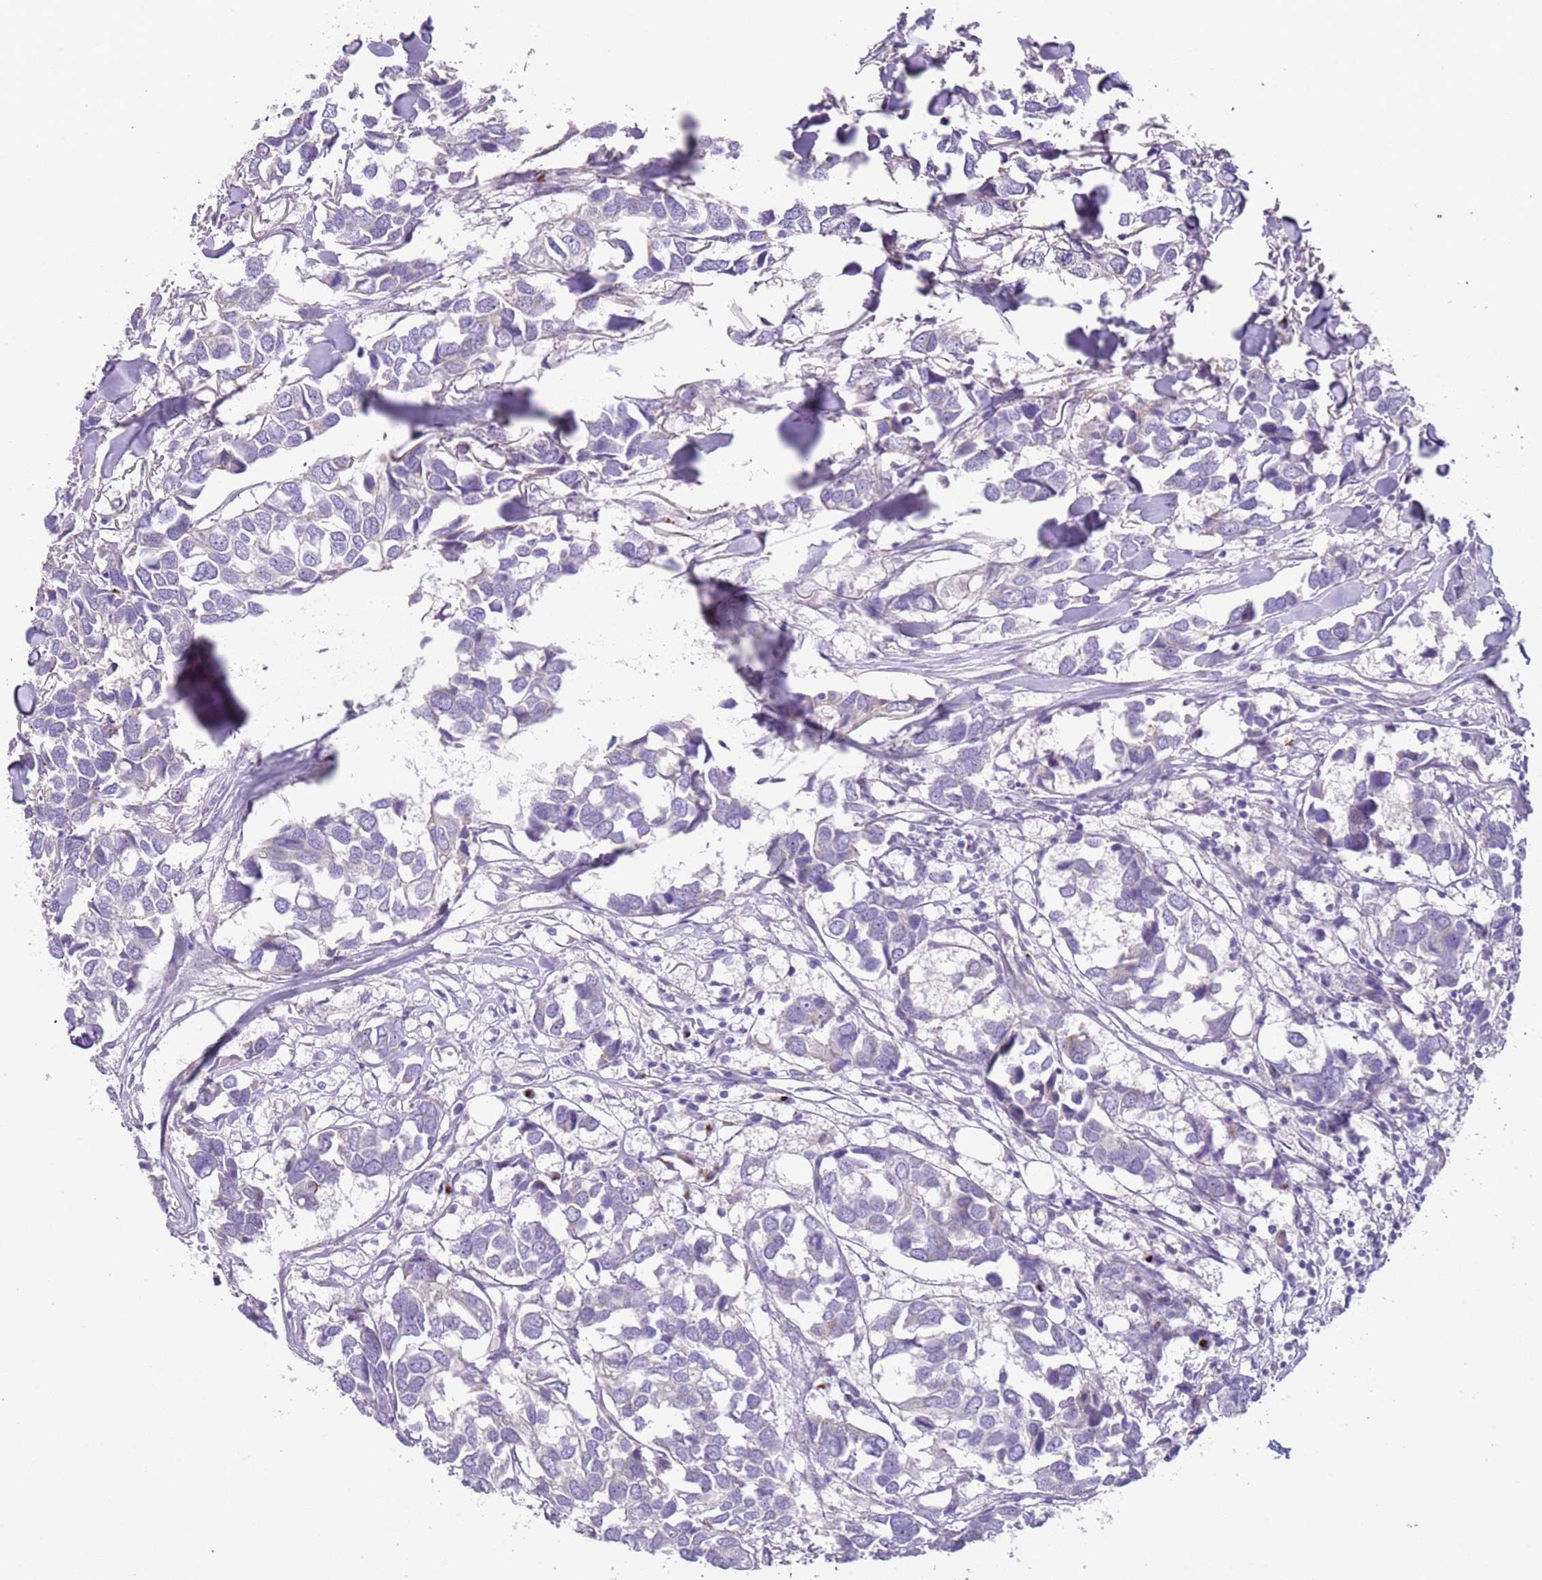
{"staining": {"intensity": "negative", "quantity": "none", "location": "none"}, "tissue": "breast cancer", "cell_type": "Tumor cells", "image_type": "cancer", "snomed": [{"axis": "morphology", "description": "Duct carcinoma"}, {"axis": "topography", "description": "Breast"}], "caption": "Micrograph shows no protein positivity in tumor cells of breast cancer (invasive ductal carcinoma) tissue.", "gene": "C2CD3", "patient": {"sex": "female", "age": 83}}